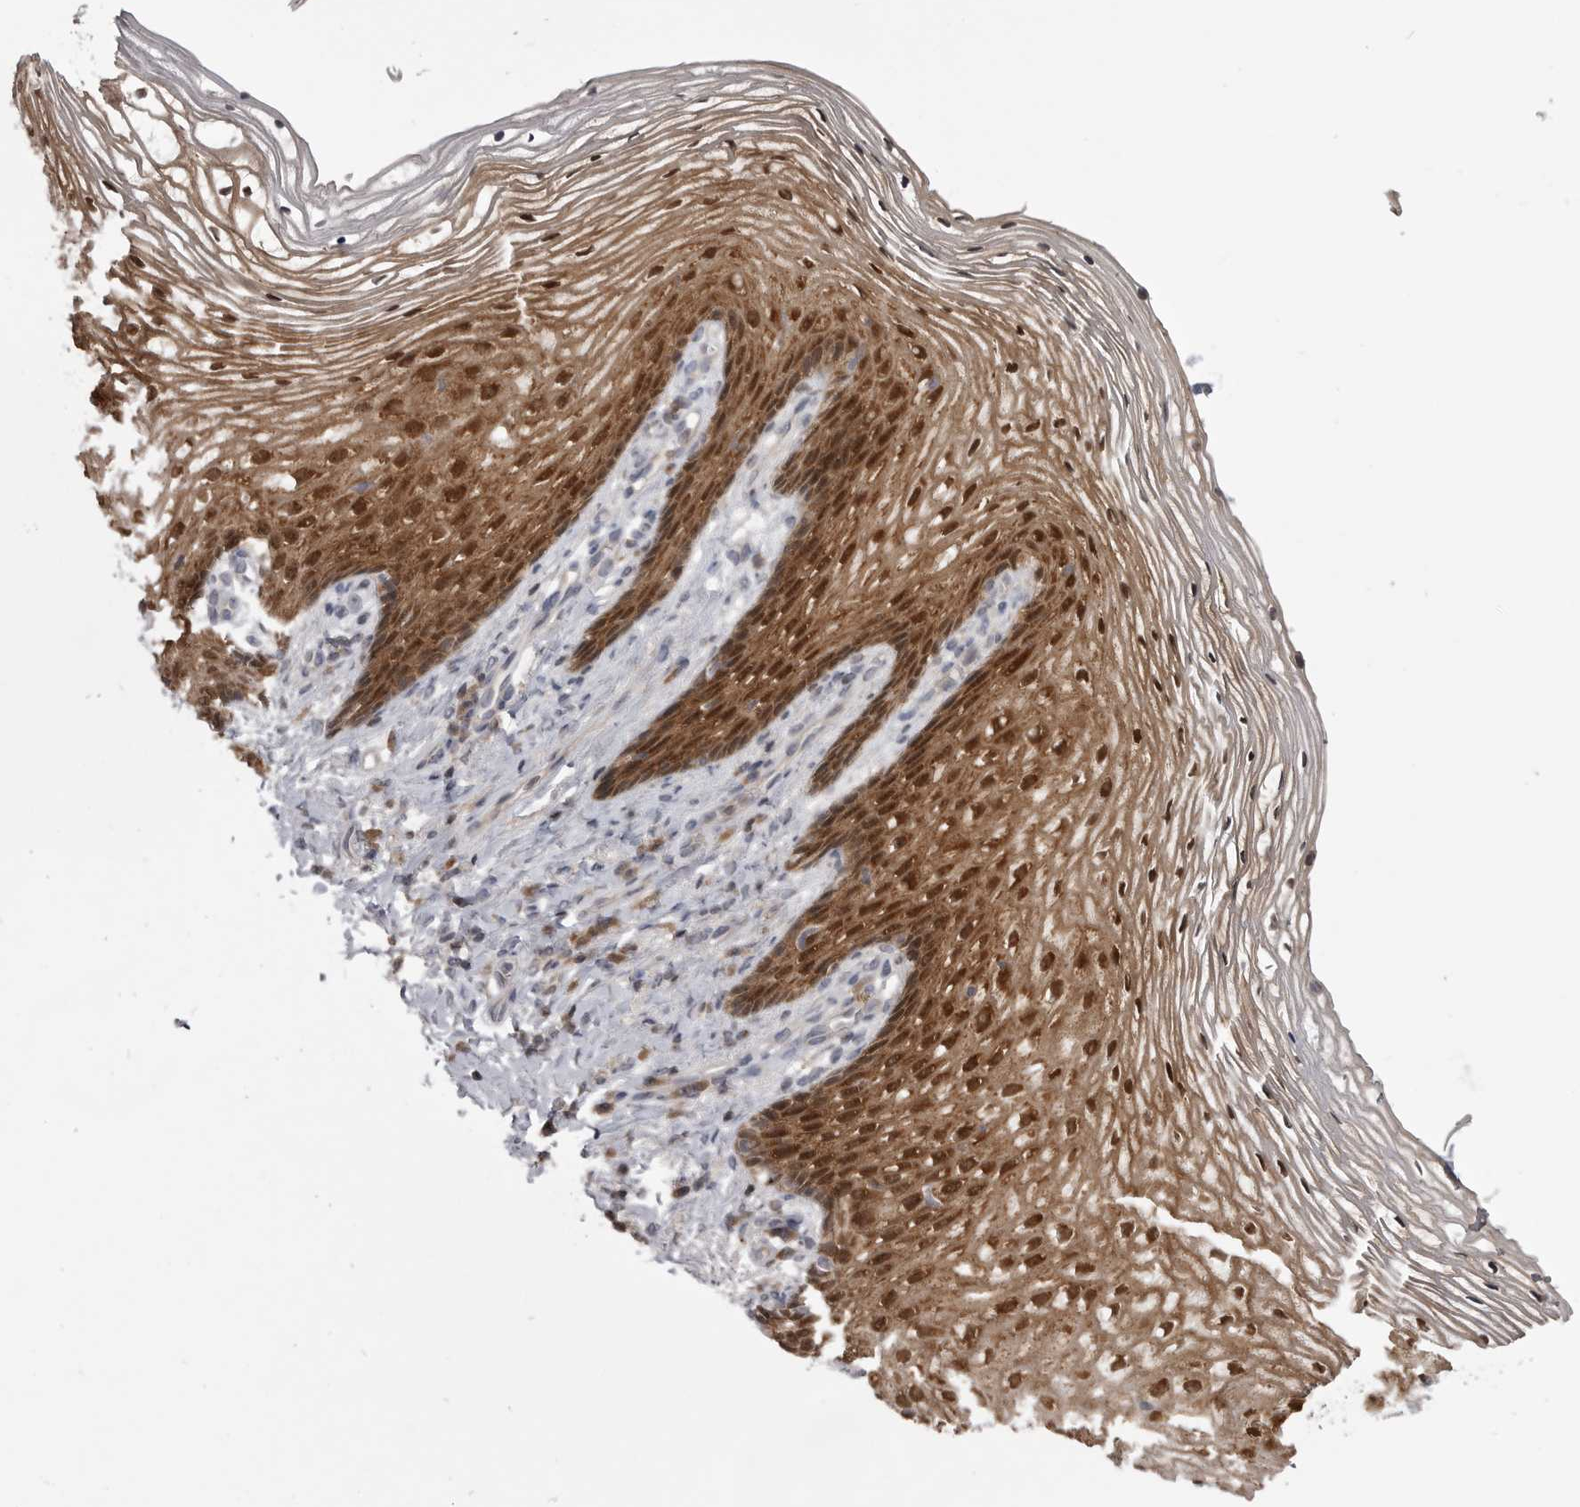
{"staining": {"intensity": "strong", "quantity": ">75%", "location": "cytoplasmic/membranous,nuclear"}, "tissue": "vagina", "cell_type": "Squamous epithelial cells", "image_type": "normal", "snomed": [{"axis": "morphology", "description": "Normal tissue, NOS"}, {"axis": "topography", "description": "Vagina"}], "caption": "DAB (3,3'-diaminobenzidine) immunohistochemical staining of unremarkable human vagina reveals strong cytoplasmic/membranous,nuclear protein positivity in approximately >75% of squamous epithelial cells. (DAB (3,3'-diaminobenzidine) IHC with brightfield microscopy, high magnification).", "gene": "MAPK13", "patient": {"sex": "female", "age": 60}}